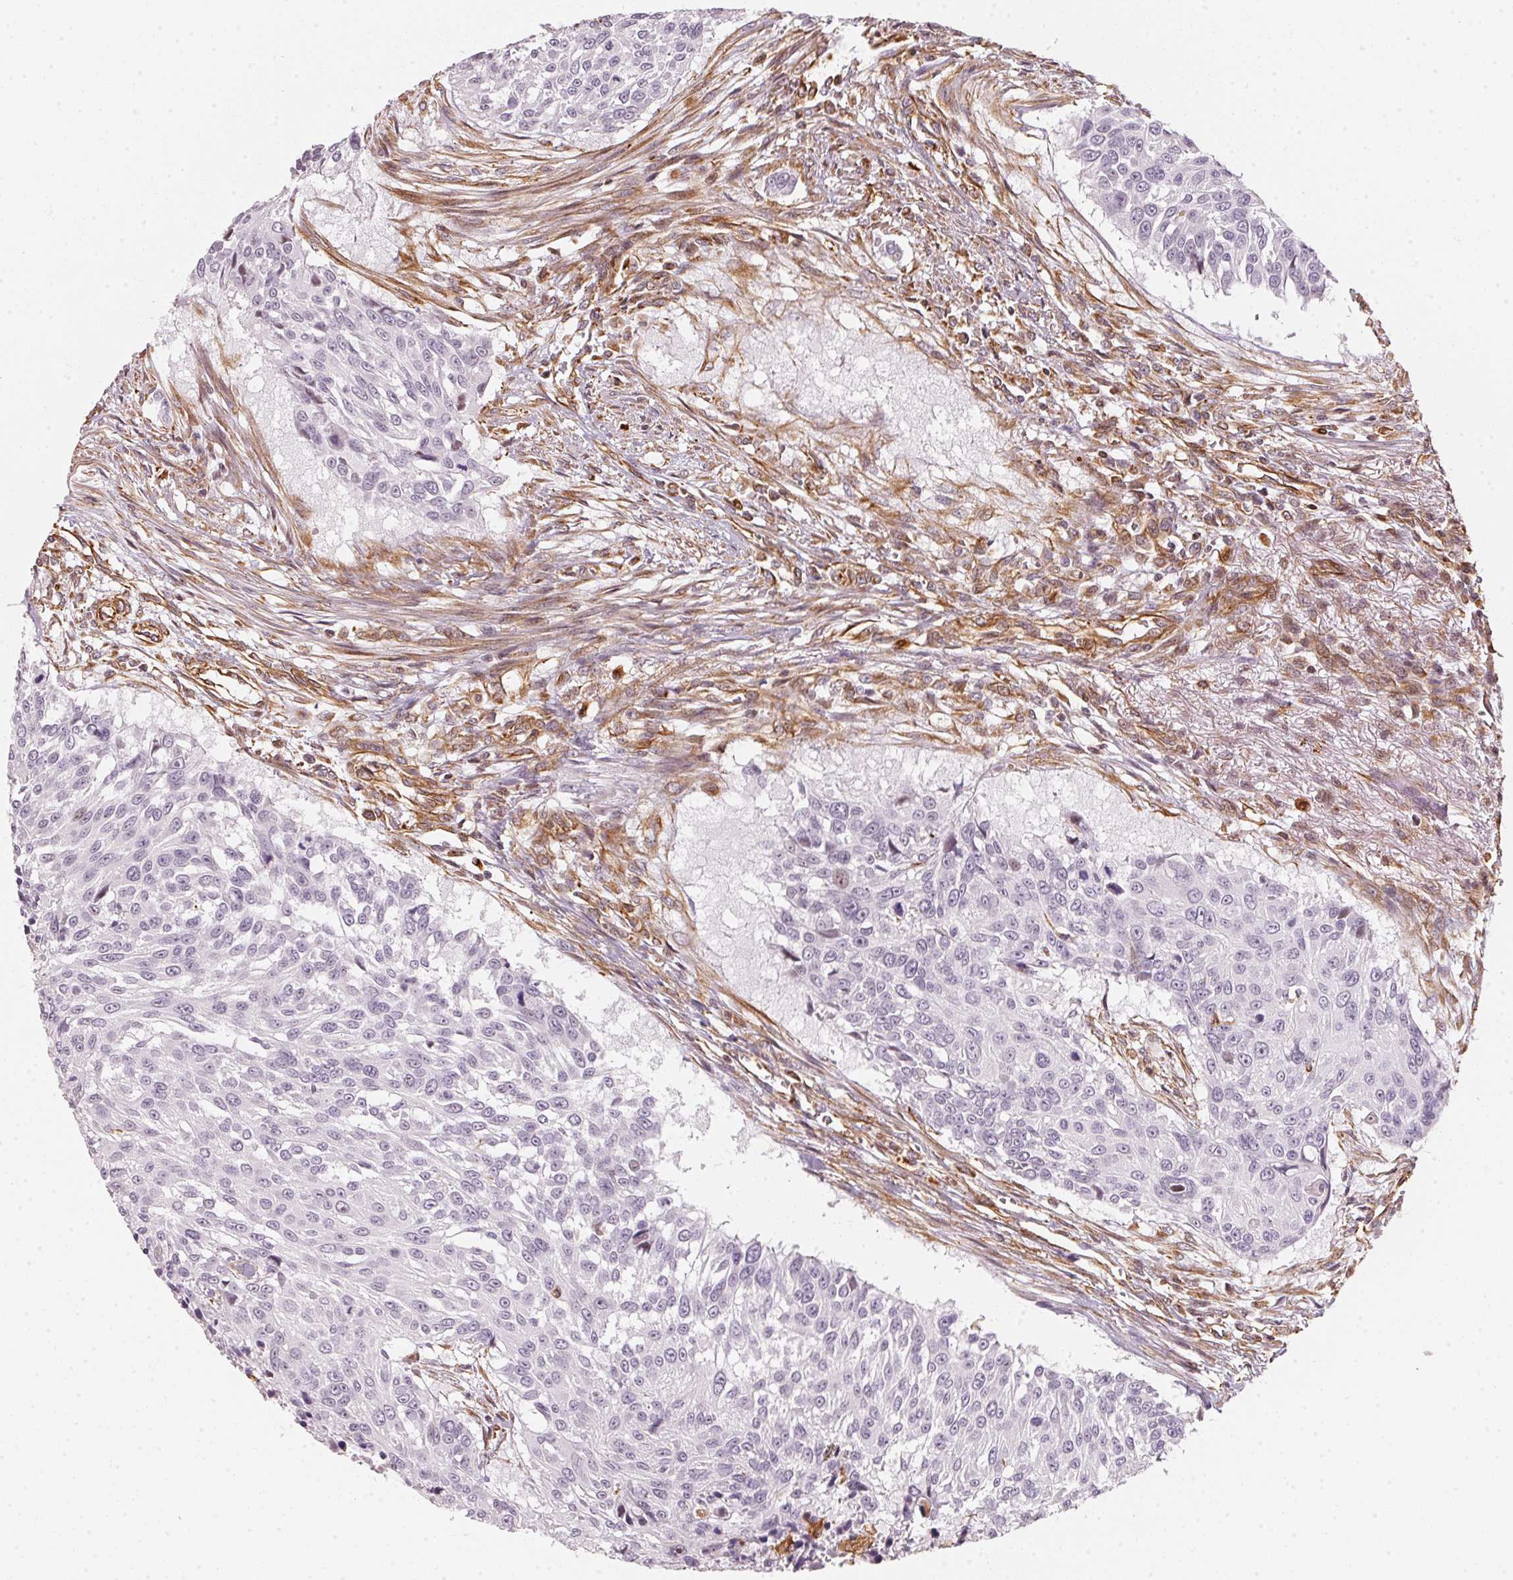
{"staining": {"intensity": "negative", "quantity": "none", "location": "none"}, "tissue": "urothelial cancer", "cell_type": "Tumor cells", "image_type": "cancer", "snomed": [{"axis": "morphology", "description": "Urothelial carcinoma, NOS"}, {"axis": "topography", "description": "Urinary bladder"}], "caption": "Immunohistochemistry (IHC) histopathology image of neoplastic tissue: human urothelial cancer stained with DAB reveals no significant protein staining in tumor cells. (DAB IHC, high magnification).", "gene": "FOXR2", "patient": {"sex": "male", "age": 55}}